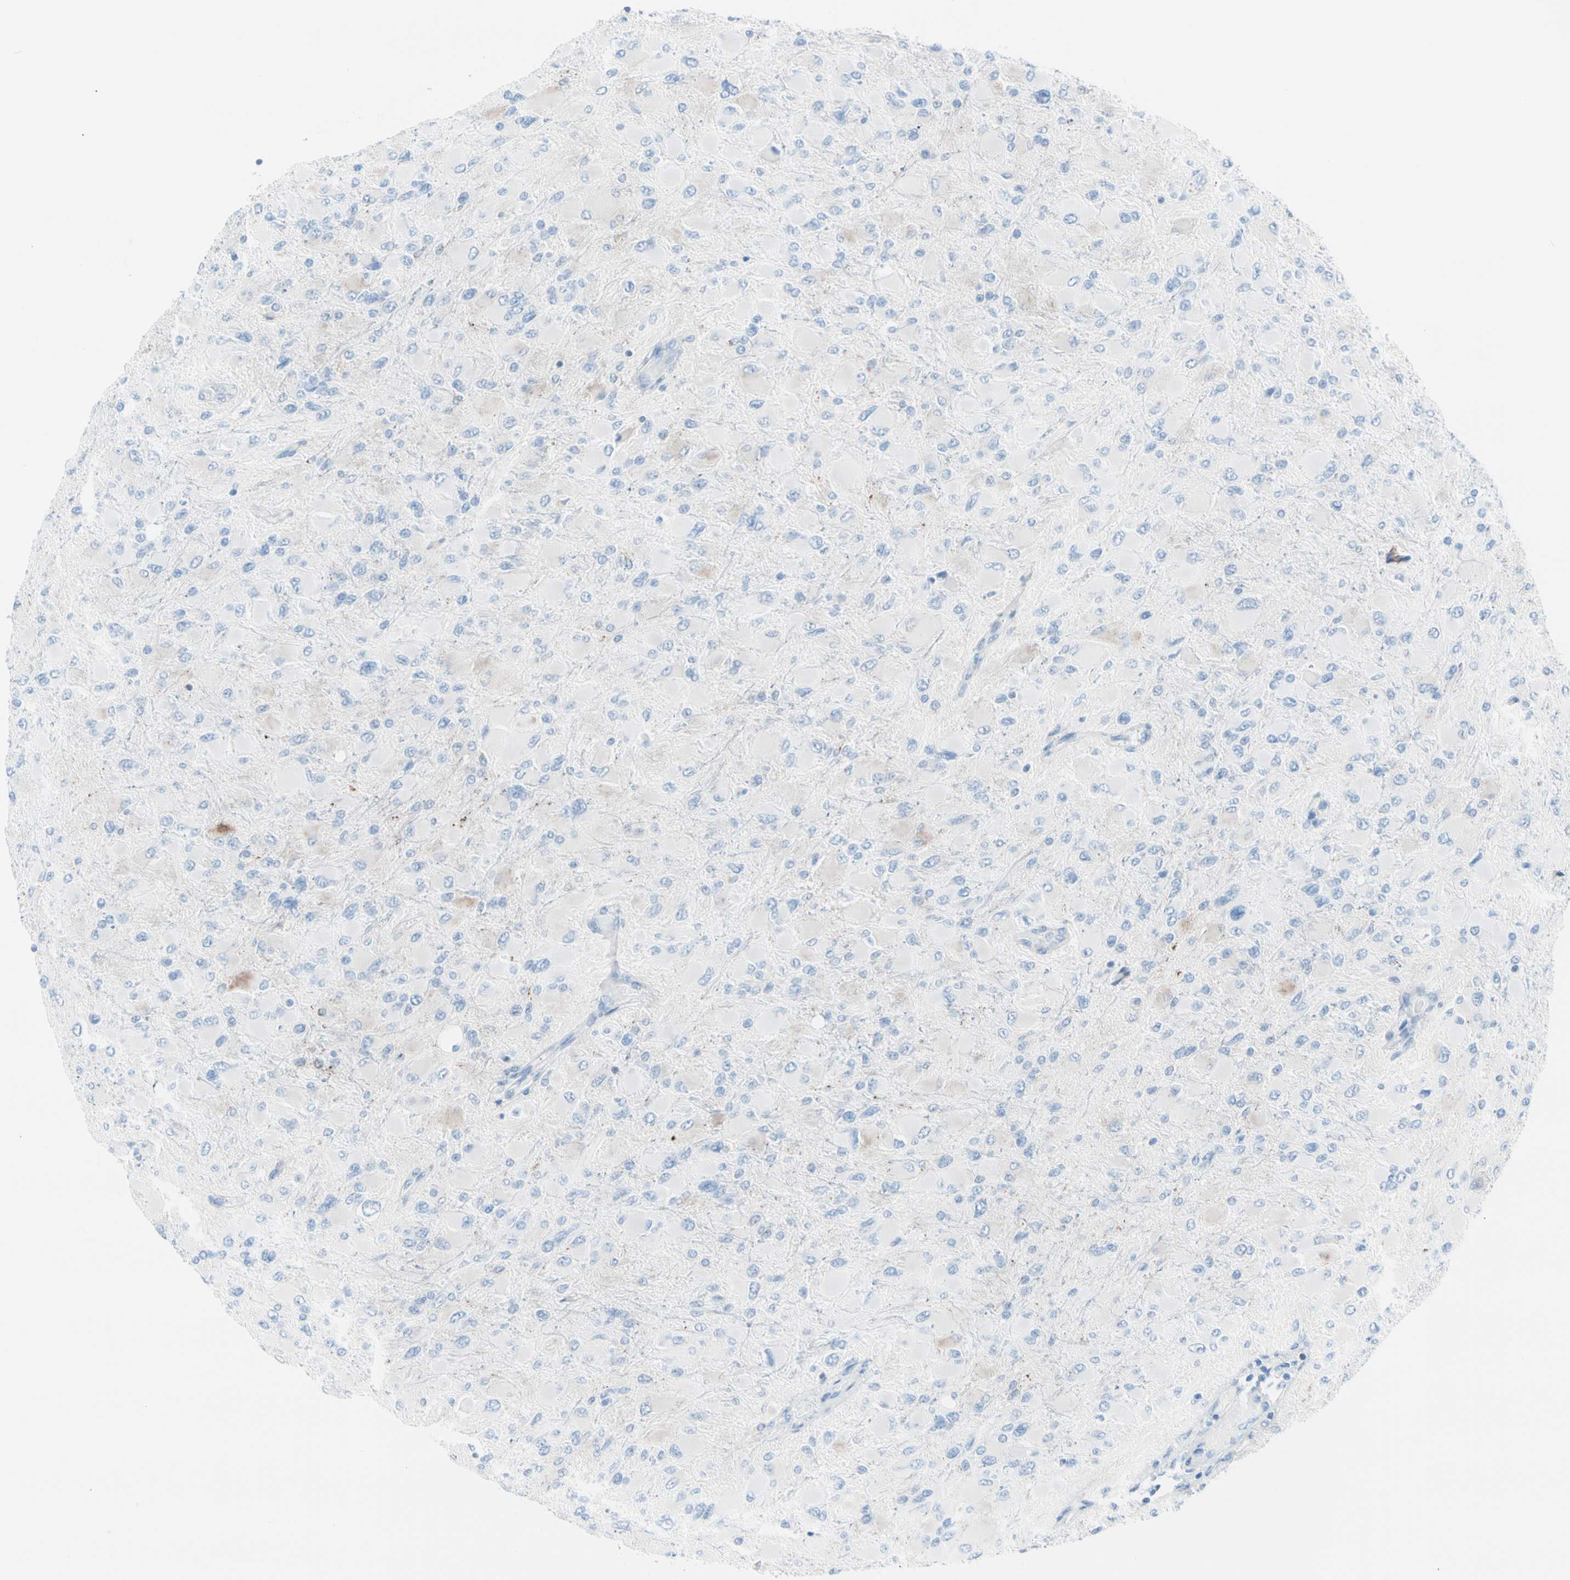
{"staining": {"intensity": "negative", "quantity": "none", "location": "none"}, "tissue": "glioma", "cell_type": "Tumor cells", "image_type": "cancer", "snomed": [{"axis": "morphology", "description": "Glioma, malignant, High grade"}, {"axis": "topography", "description": "Cerebral cortex"}], "caption": "Immunohistochemistry (IHC) histopathology image of neoplastic tissue: human high-grade glioma (malignant) stained with DAB (3,3'-diaminobenzidine) reveals no significant protein positivity in tumor cells.", "gene": "HK1", "patient": {"sex": "female", "age": 36}}